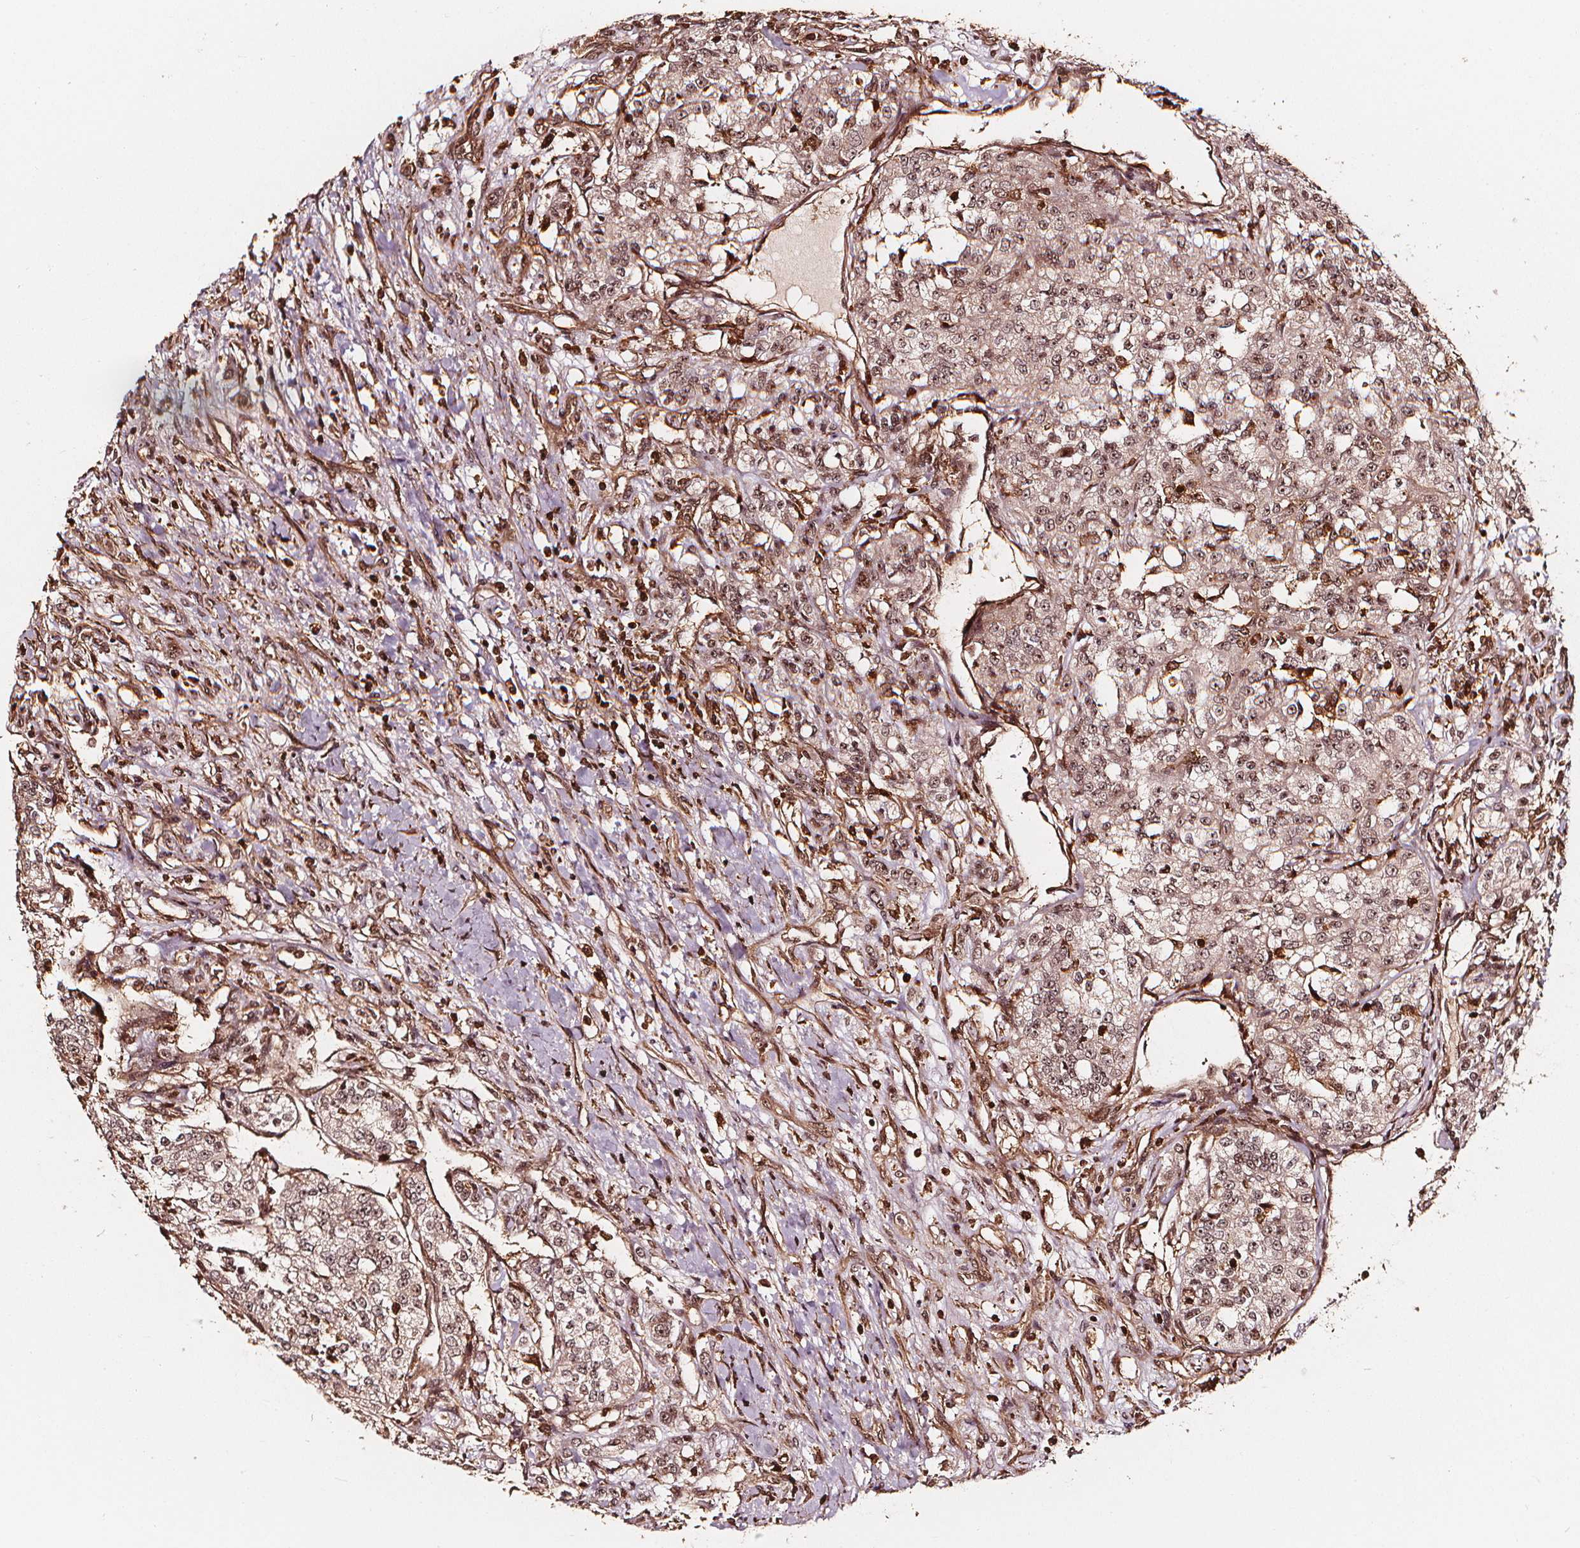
{"staining": {"intensity": "weak", "quantity": ">75%", "location": "cytoplasmic/membranous,nuclear"}, "tissue": "renal cancer", "cell_type": "Tumor cells", "image_type": "cancer", "snomed": [{"axis": "morphology", "description": "Adenocarcinoma, NOS"}, {"axis": "topography", "description": "Kidney"}], "caption": "A photomicrograph of adenocarcinoma (renal) stained for a protein reveals weak cytoplasmic/membranous and nuclear brown staining in tumor cells. Nuclei are stained in blue.", "gene": "EXOSC9", "patient": {"sex": "female", "age": 63}}